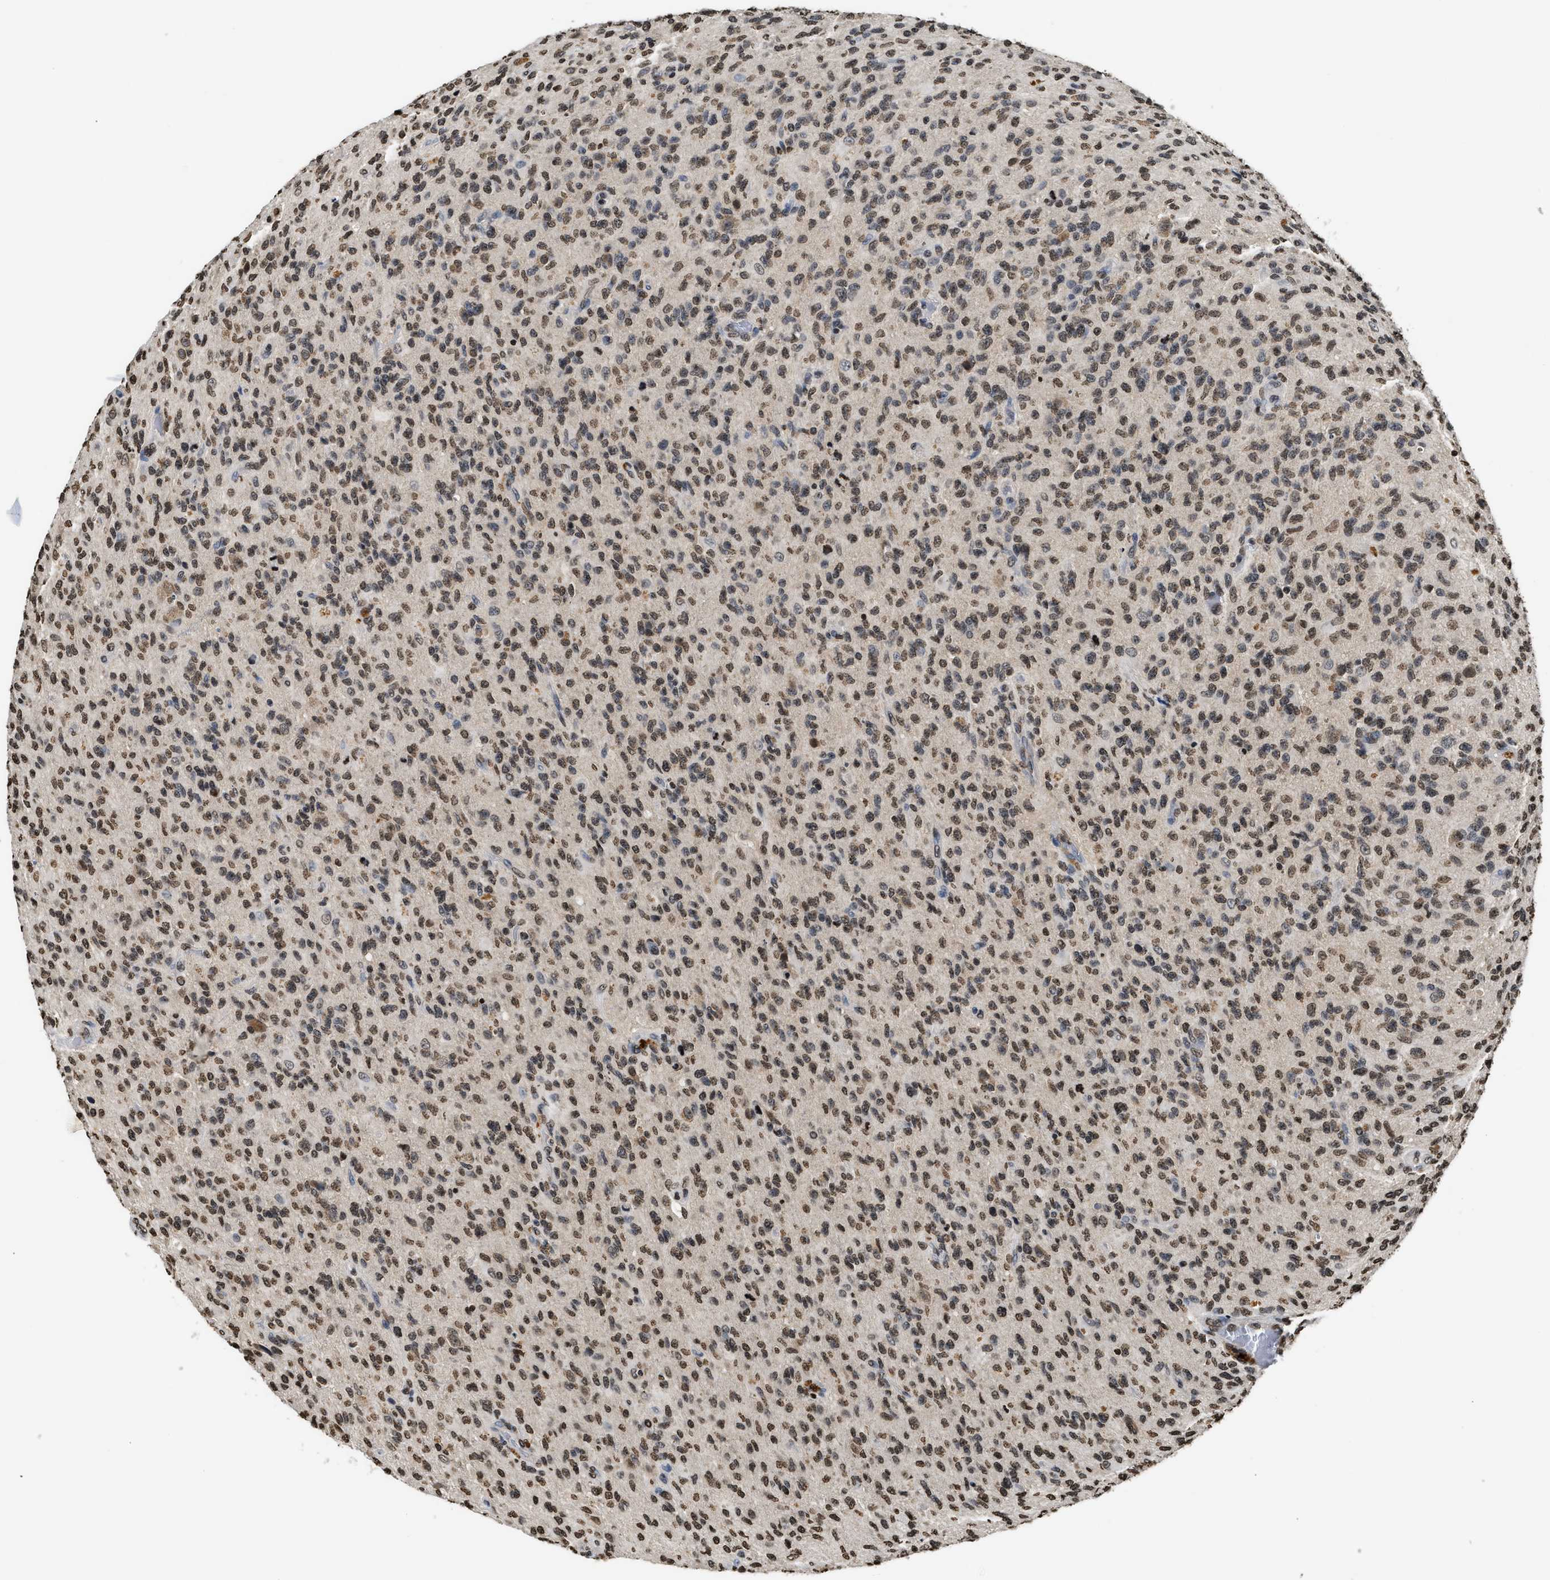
{"staining": {"intensity": "moderate", "quantity": ">75%", "location": "nuclear"}, "tissue": "glioma", "cell_type": "Tumor cells", "image_type": "cancer", "snomed": [{"axis": "morphology", "description": "Glioma, malignant, High grade"}, {"axis": "topography", "description": "Brain"}], "caption": "Immunohistochemistry (DAB (3,3'-diaminobenzidine)) staining of malignant glioma (high-grade) reveals moderate nuclear protein staining in about >75% of tumor cells.", "gene": "DNASE1L3", "patient": {"sex": "male", "age": 71}}